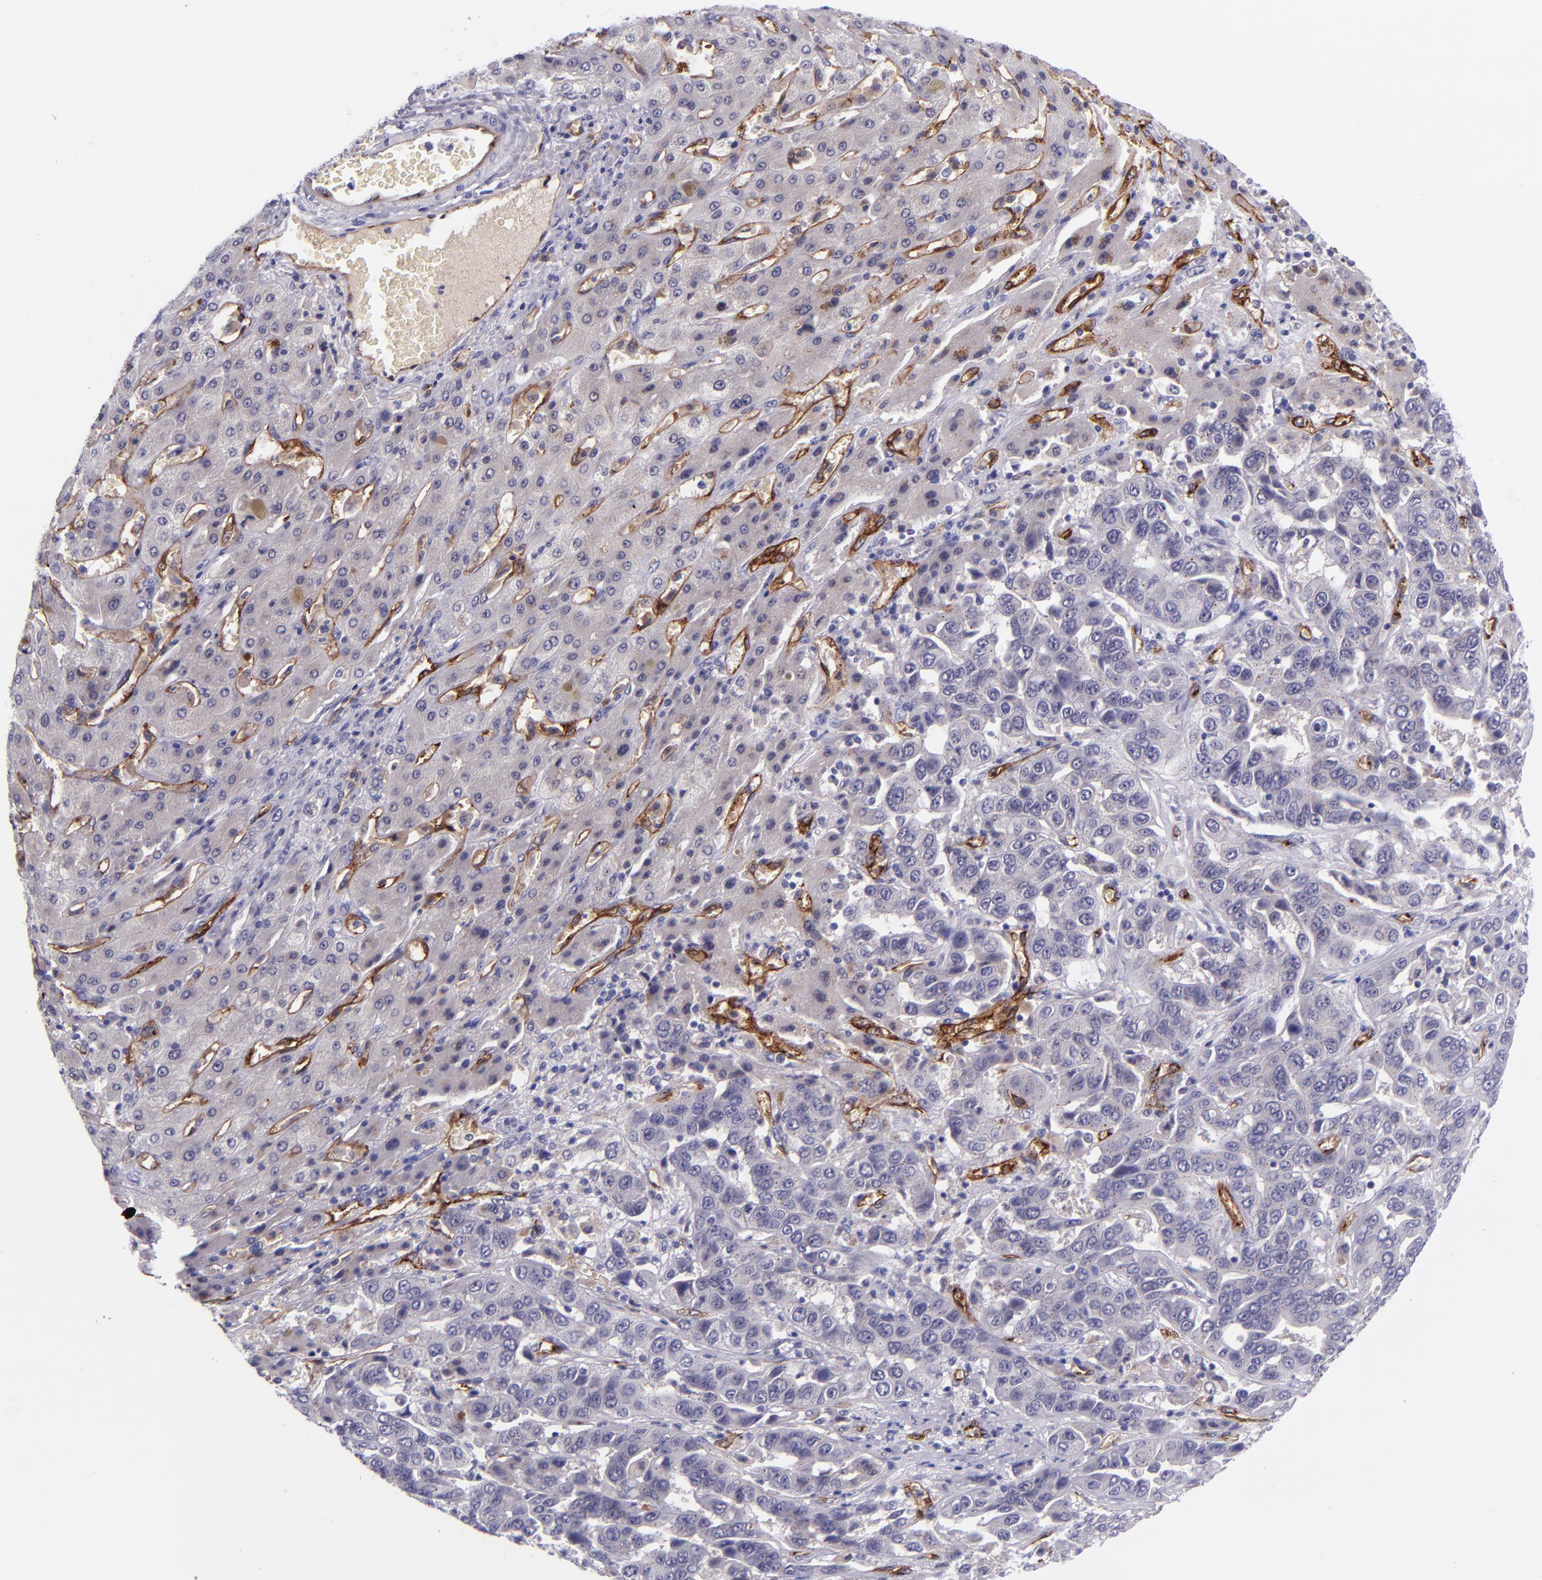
{"staining": {"intensity": "negative", "quantity": "none", "location": "none"}, "tissue": "liver cancer", "cell_type": "Tumor cells", "image_type": "cancer", "snomed": [{"axis": "morphology", "description": "Cholangiocarcinoma"}, {"axis": "topography", "description": "Liver"}], "caption": "High power microscopy micrograph of an immunohistochemistry image of liver cancer, revealing no significant staining in tumor cells. (Brightfield microscopy of DAB (3,3'-diaminobenzidine) immunohistochemistry at high magnification).", "gene": "NOS3", "patient": {"sex": "female", "age": 52}}